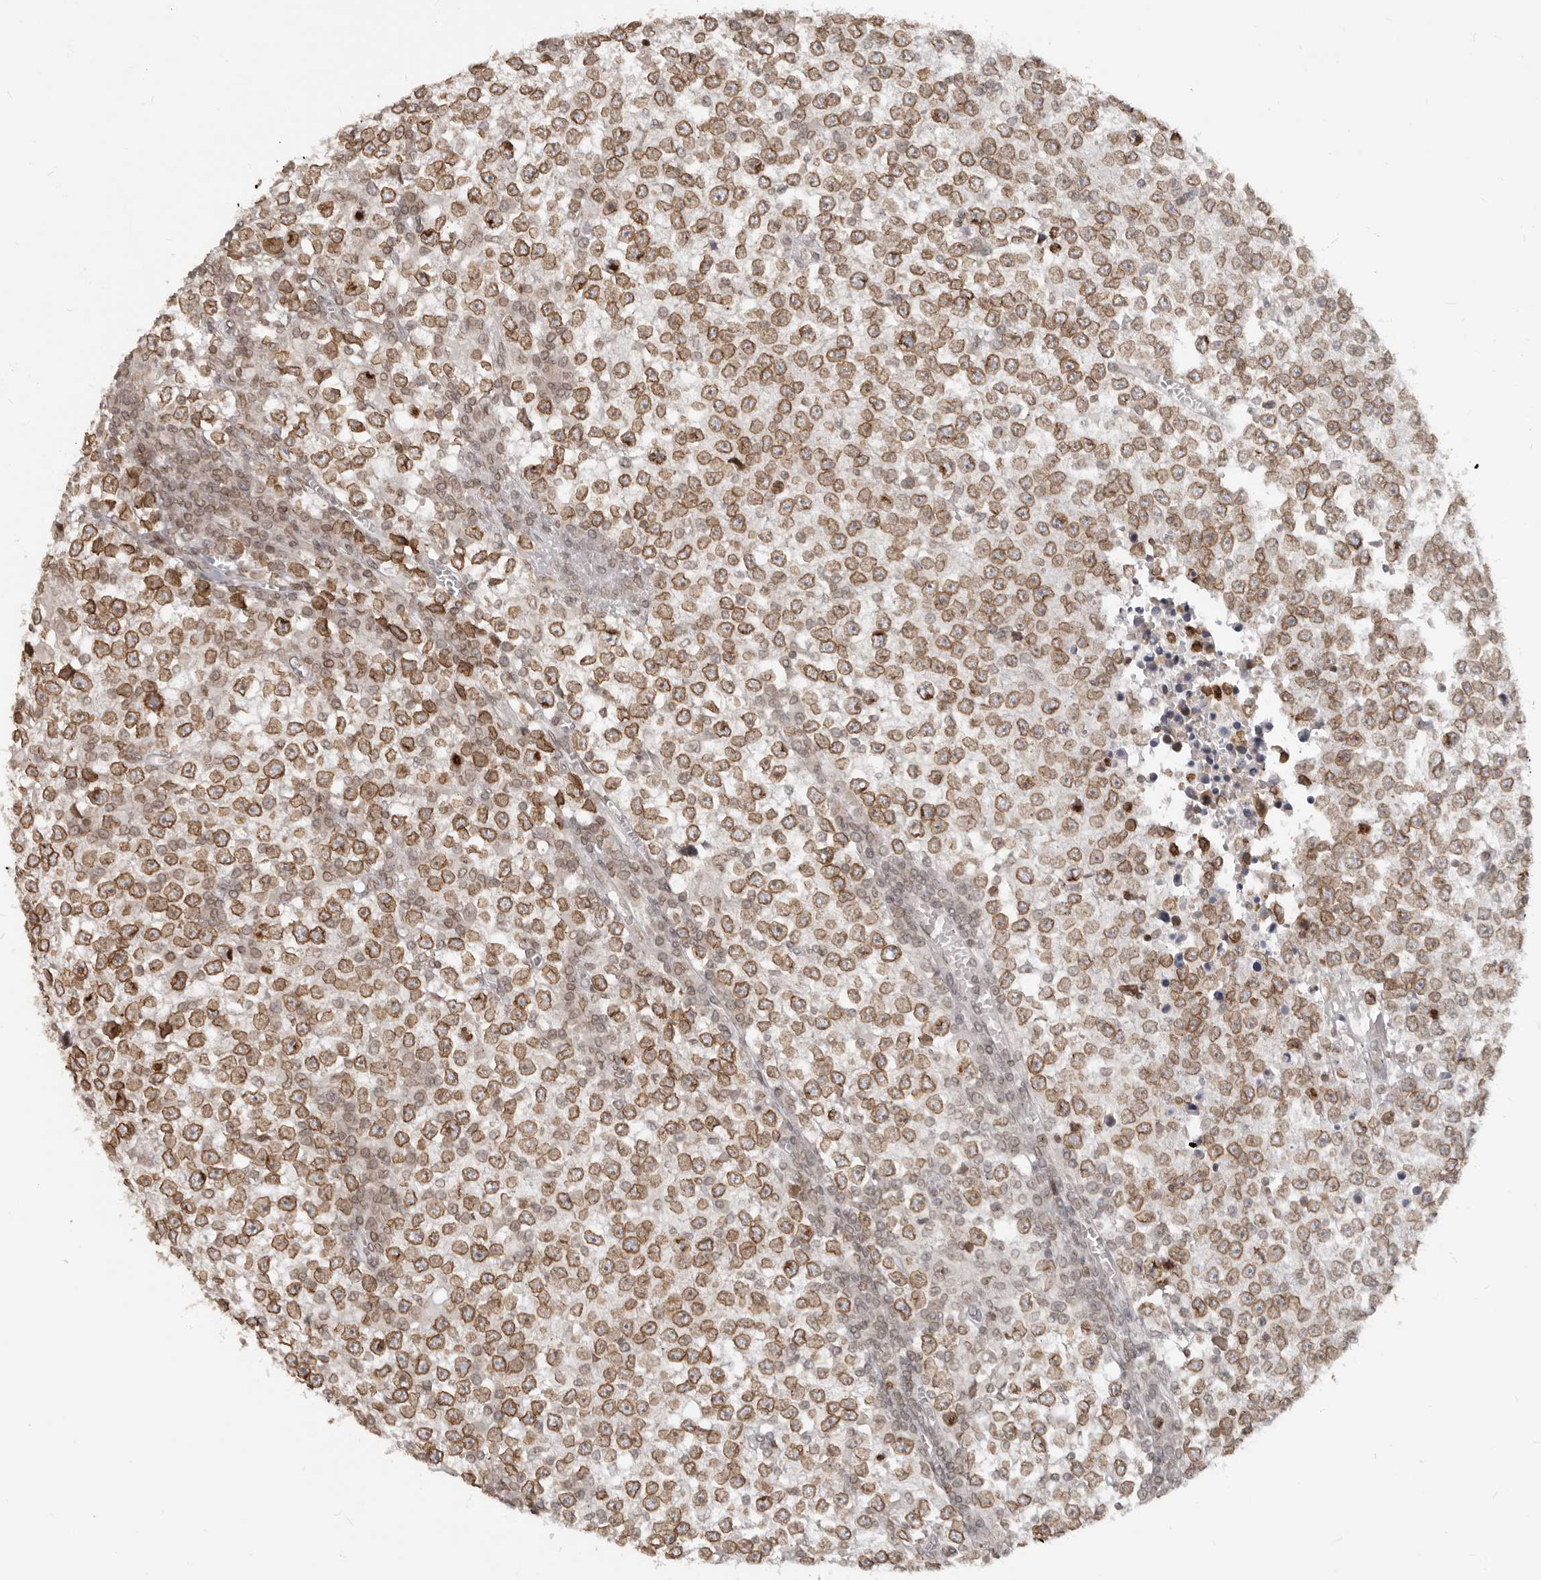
{"staining": {"intensity": "moderate", "quantity": ">75%", "location": "cytoplasmic/membranous,nuclear"}, "tissue": "testis cancer", "cell_type": "Tumor cells", "image_type": "cancer", "snomed": [{"axis": "morphology", "description": "Seminoma, NOS"}, {"axis": "topography", "description": "Testis"}], "caption": "Immunohistochemistry (IHC) of human seminoma (testis) reveals medium levels of moderate cytoplasmic/membranous and nuclear staining in approximately >75% of tumor cells.", "gene": "NUP153", "patient": {"sex": "male", "age": 65}}